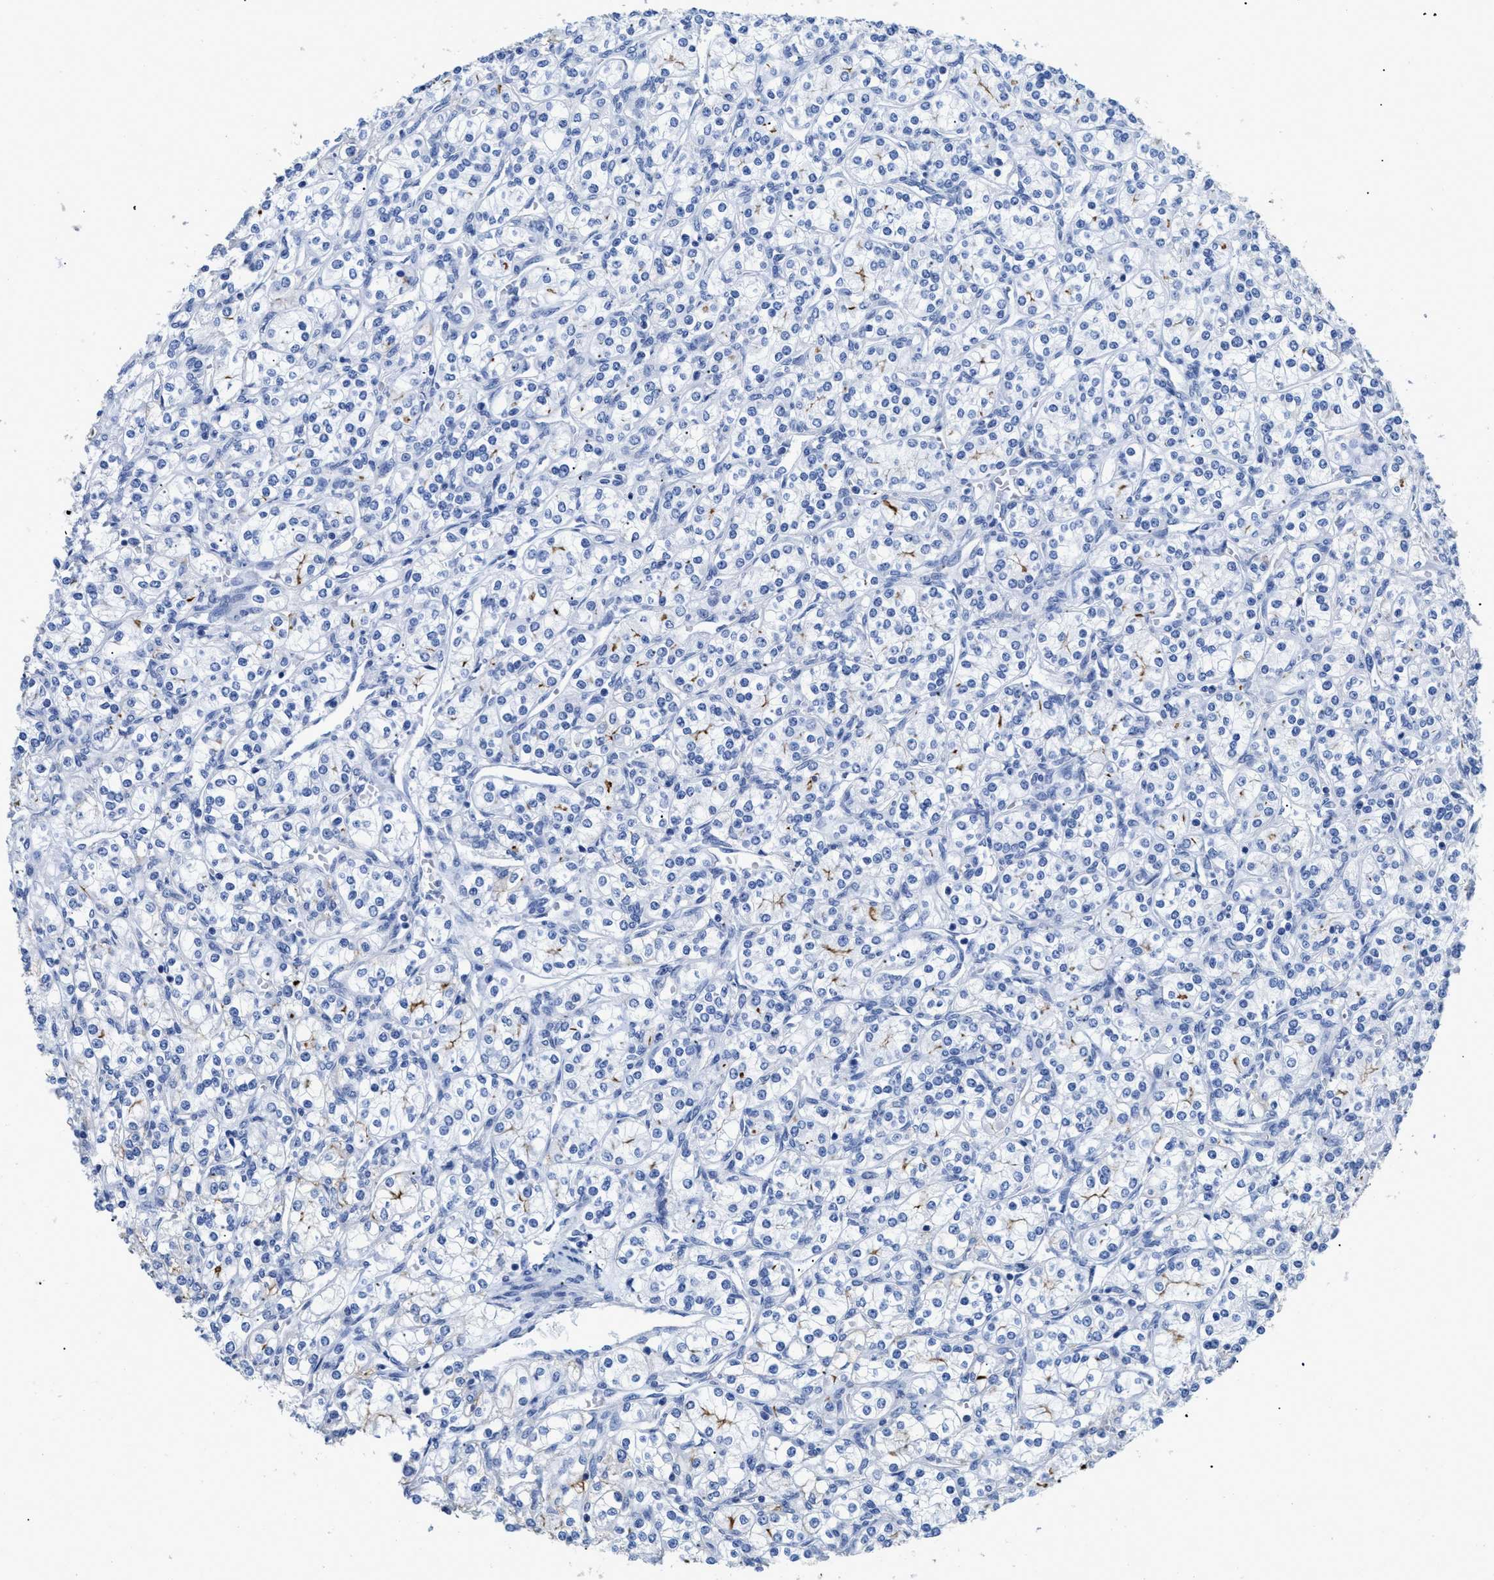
{"staining": {"intensity": "moderate", "quantity": "<25%", "location": "cytoplasmic/membranous"}, "tissue": "renal cancer", "cell_type": "Tumor cells", "image_type": "cancer", "snomed": [{"axis": "morphology", "description": "Adenocarcinoma, NOS"}, {"axis": "topography", "description": "Kidney"}], "caption": "Human renal cancer stained with a protein marker reveals moderate staining in tumor cells.", "gene": "DLC1", "patient": {"sex": "male", "age": 77}}